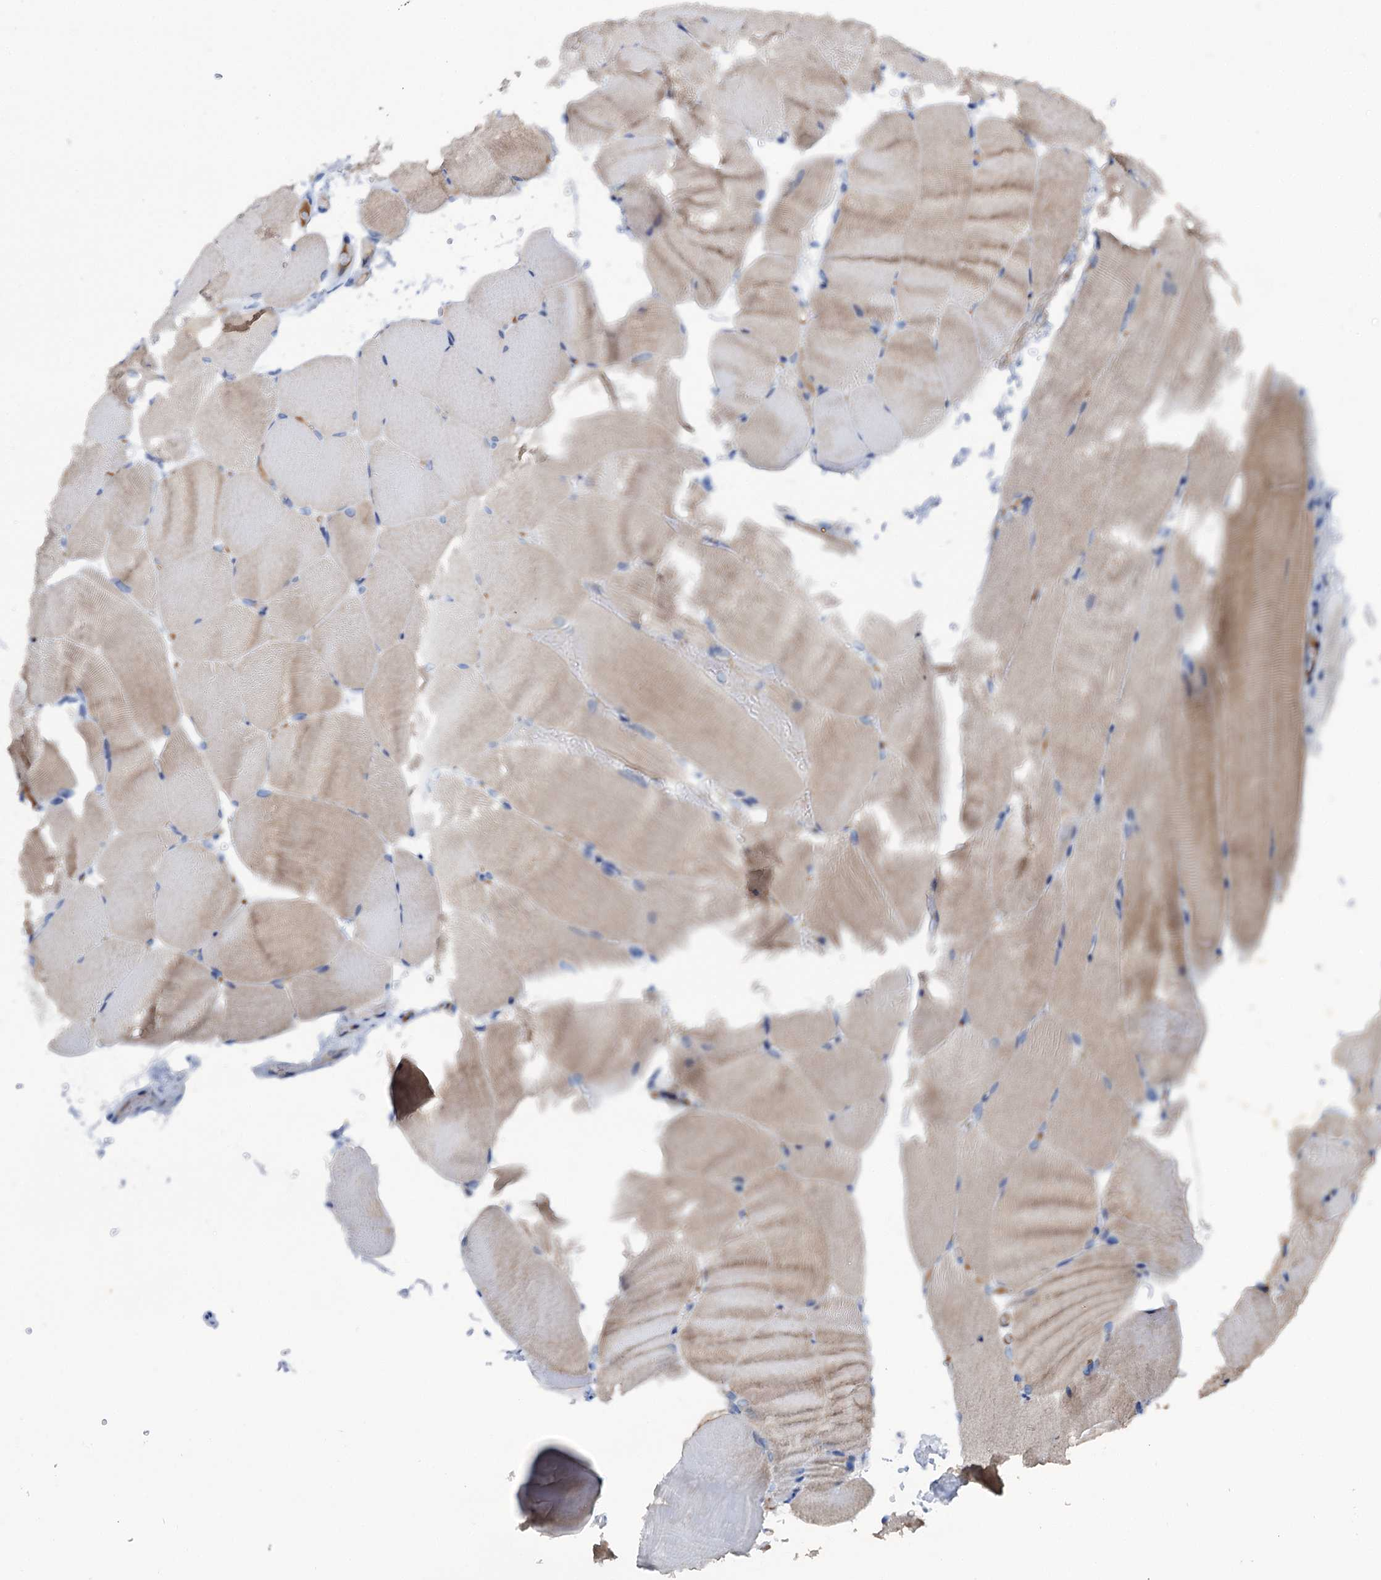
{"staining": {"intensity": "weak", "quantity": ">75%", "location": "cytoplasmic/membranous"}, "tissue": "skeletal muscle", "cell_type": "Myocytes", "image_type": "normal", "snomed": [{"axis": "morphology", "description": "Normal tissue, NOS"}, {"axis": "topography", "description": "Skeletal muscle"}, {"axis": "topography", "description": "Parathyroid gland"}], "caption": "Immunohistochemistry (IHC) micrograph of benign skeletal muscle: skeletal muscle stained using immunohistochemistry displays low levels of weak protein expression localized specifically in the cytoplasmic/membranous of myocytes, appearing as a cytoplasmic/membranous brown color.", "gene": "FAM111B", "patient": {"sex": "female", "age": 37}}